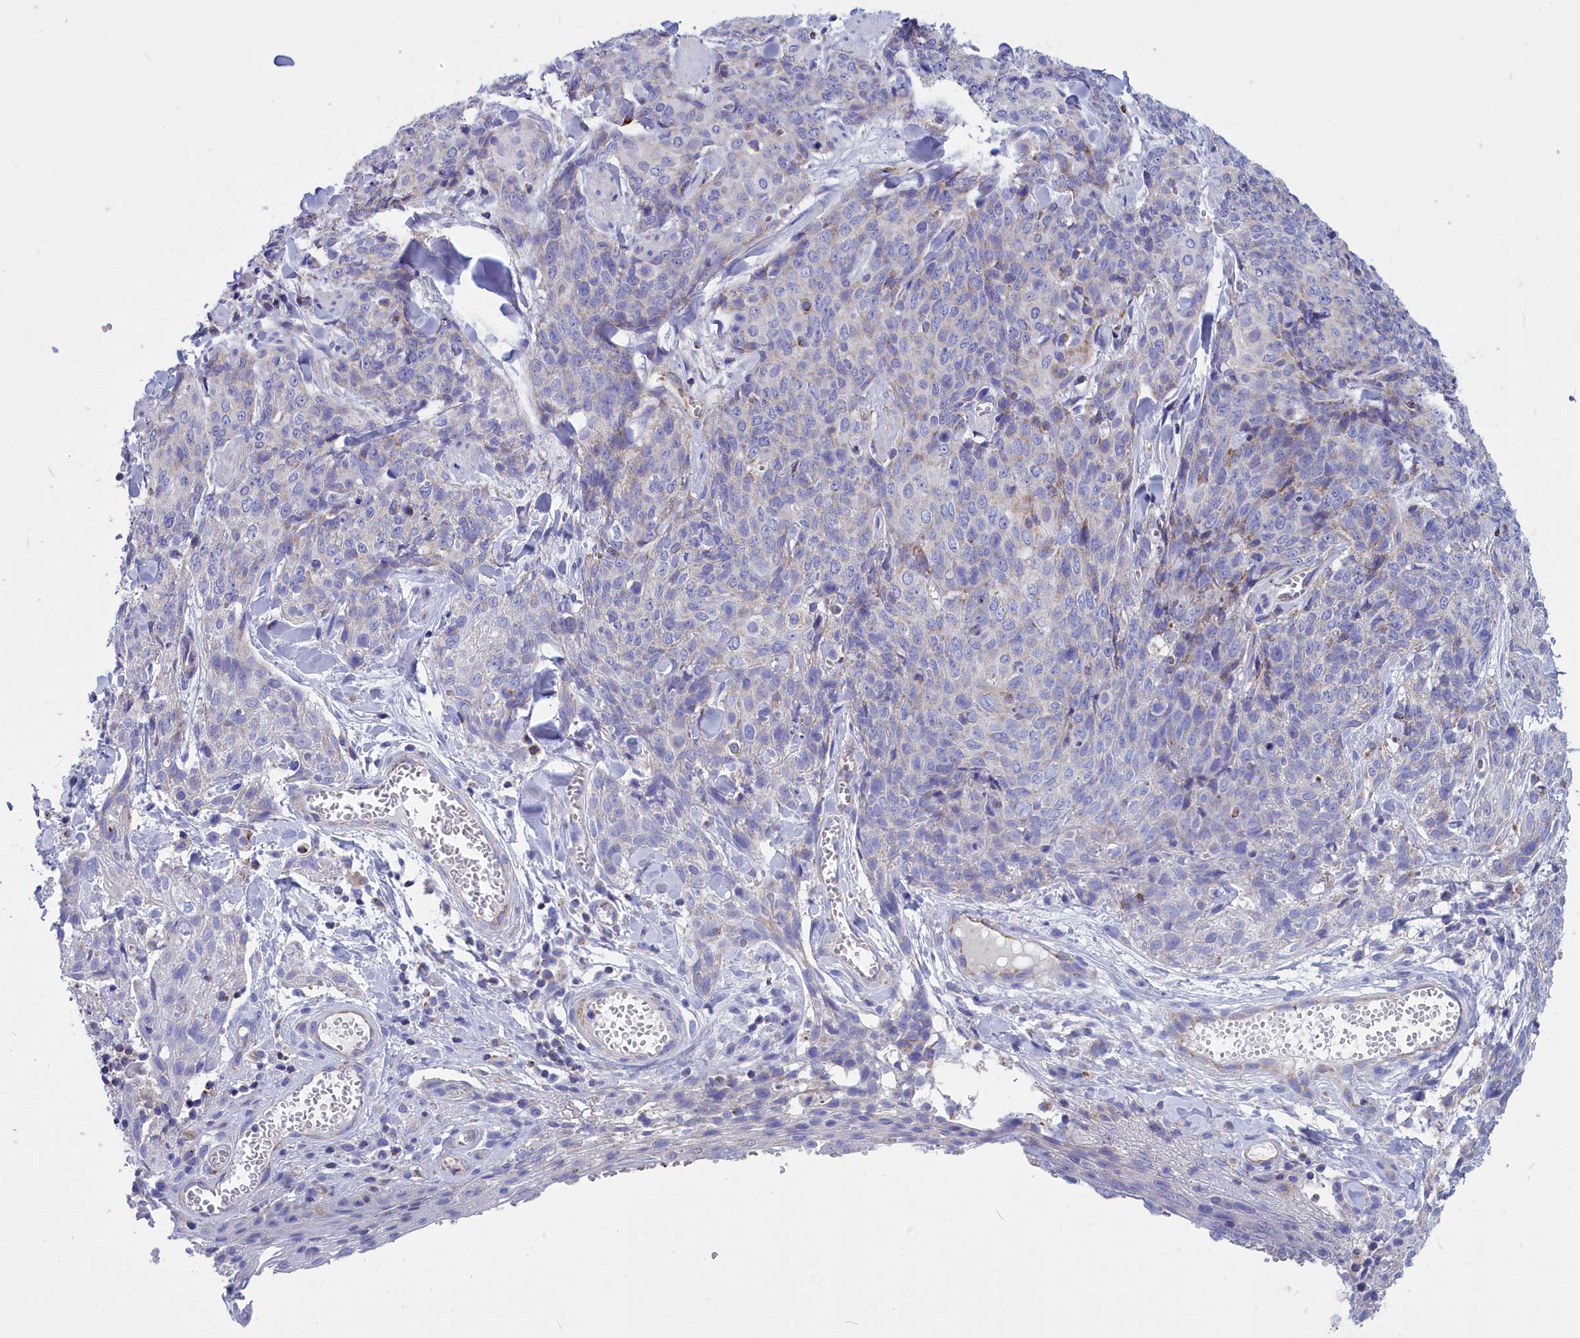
{"staining": {"intensity": "weak", "quantity": "<25%", "location": "cytoplasmic/membranous"}, "tissue": "skin cancer", "cell_type": "Tumor cells", "image_type": "cancer", "snomed": [{"axis": "morphology", "description": "Squamous cell carcinoma, NOS"}, {"axis": "topography", "description": "Skin"}, {"axis": "topography", "description": "Vulva"}], "caption": "Tumor cells are negative for protein expression in human skin squamous cell carcinoma.", "gene": "CCRL2", "patient": {"sex": "female", "age": 85}}